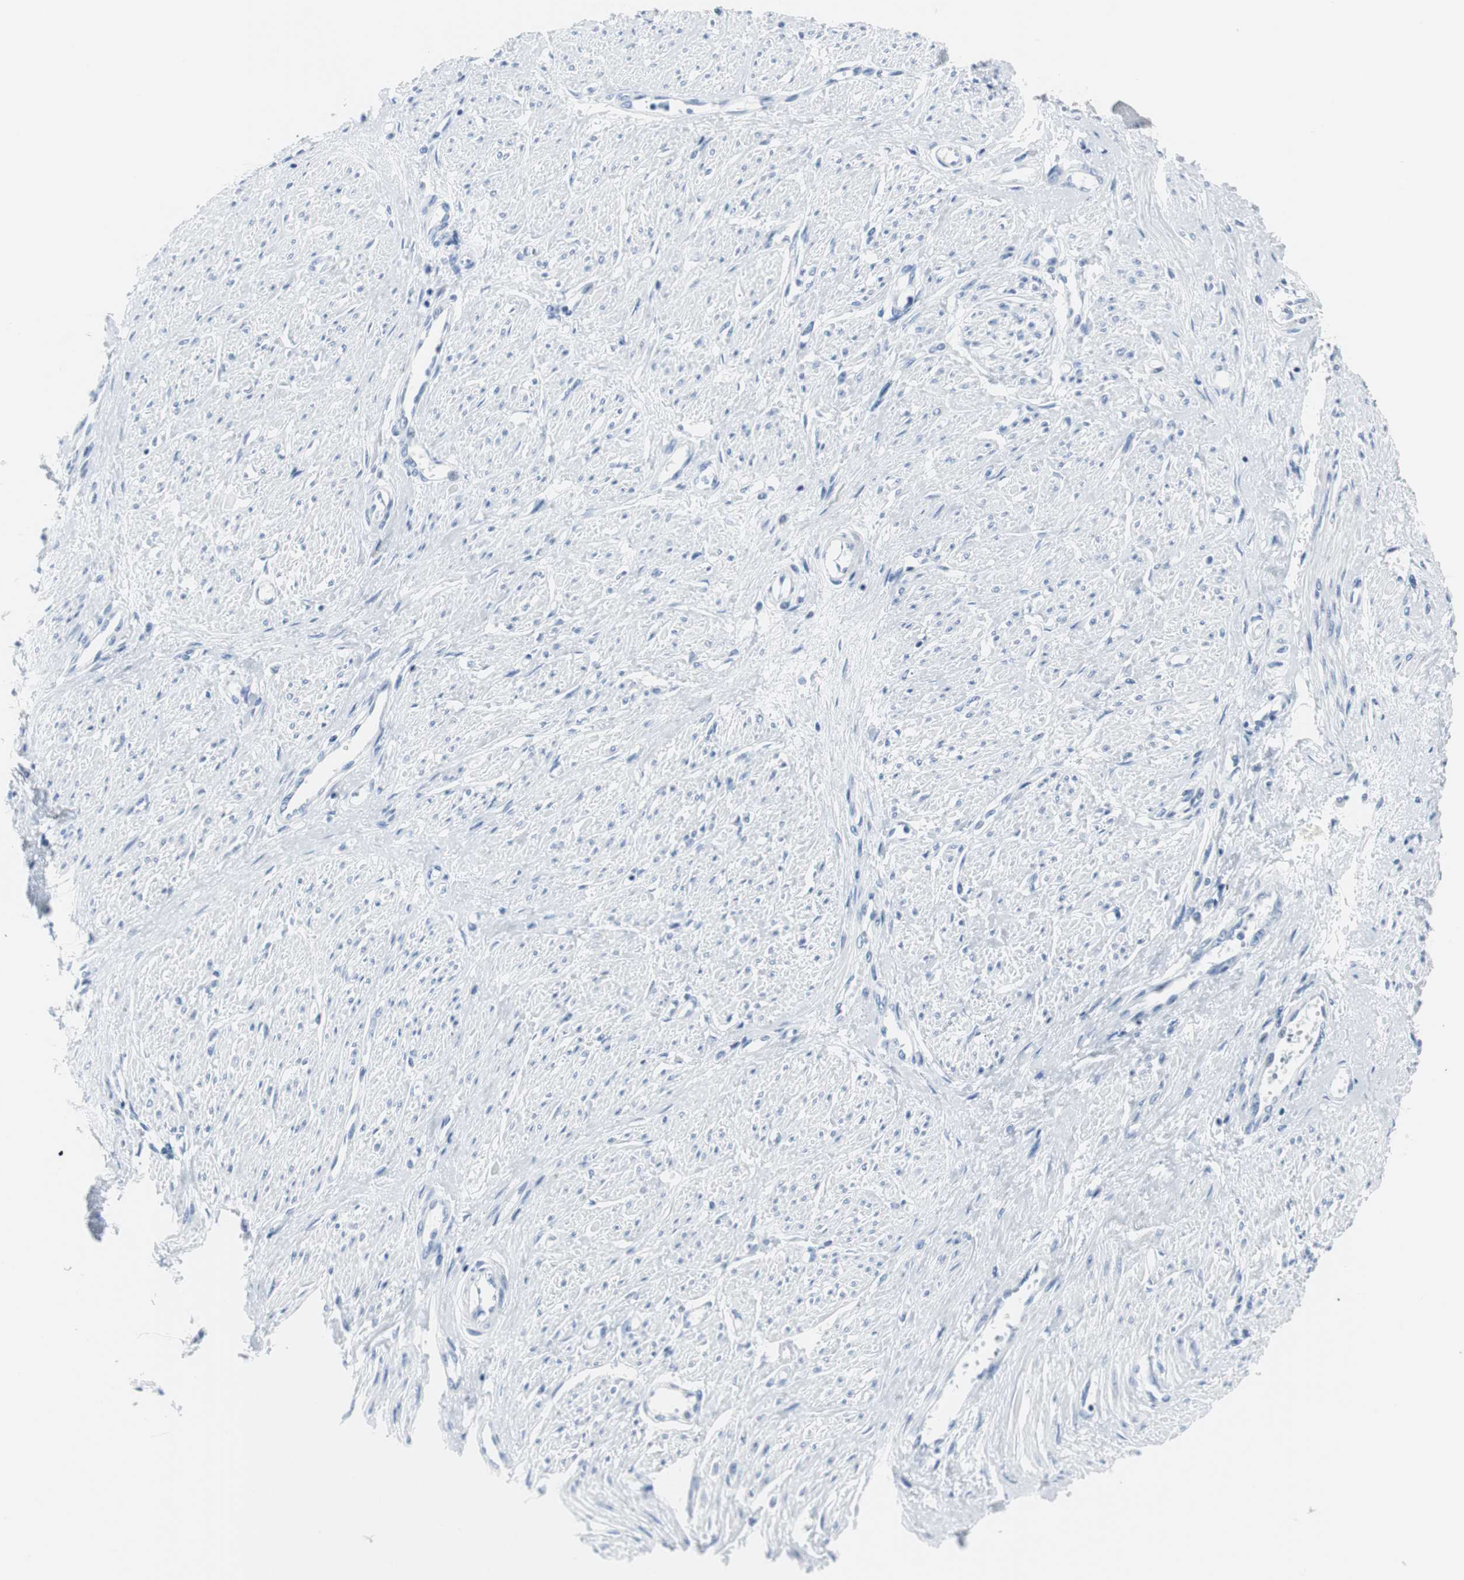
{"staining": {"intensity": "negative", "quantity": "none", "location": "none"}, "tissue": "smooth muscle", "cell_type": "Smooth muscle cells", "image_type": "normal", "snomed": [{"axis": "morphology", "description": "Normal tissue, NOS"}, {"axis": "topography", "description": "Smooth muscle"}, {"axis": "topography", "description": "Uterus"}], "caption": "Smooth muscle cells are negative for protein expression in normal human smooth muscle. Brightfield microscopy of immunohistochemistry (IHC) stained with DAB (3,3'-diaminobenzidine) (brown) and hematoxylin (blue), captured at high magnification.", "gene": "GAP43", "patient": {"sex": "female", "age": 39}}